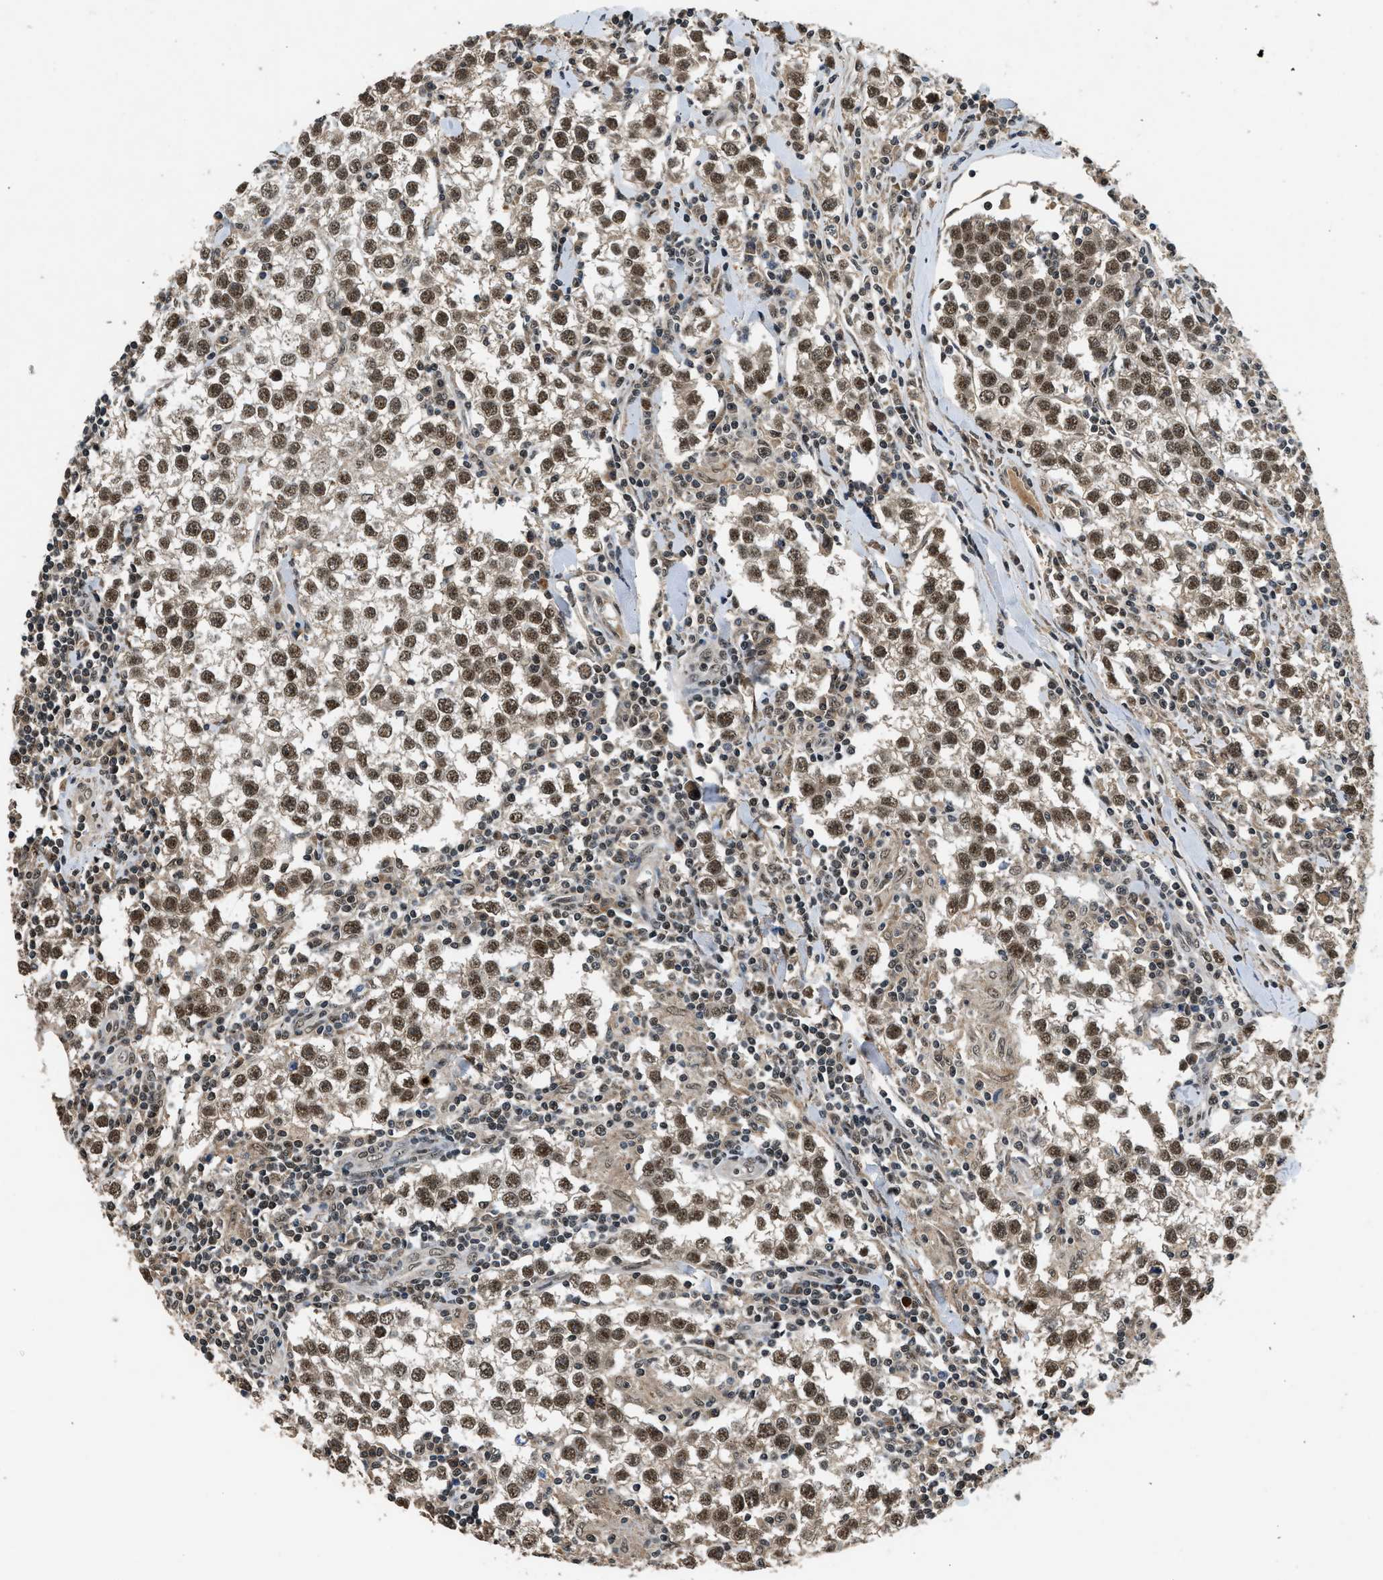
{"staining": {"intensity": "strong", "quantity": ">75%", "location": "nuclear"}, "tissue": "testis cancer", "cell_type": "Tumor cells", "image_type": "cancer", "snomed": [{"axis": "morphology", "description": "Seminoma, NOS"}, {"axis": "morphology", "description": "Carcinoma, Embryonal, NOS"}, {"axis": "topography", "description": "Testis"}], "caption": "Seminoma (testis) was stained to show a protein in brown. There is high levels of strong nuclear positivity in approximately >75% of tumor cells.", "gene": "SLC15A4", "patient": {"sex": "male", "age": 36}}